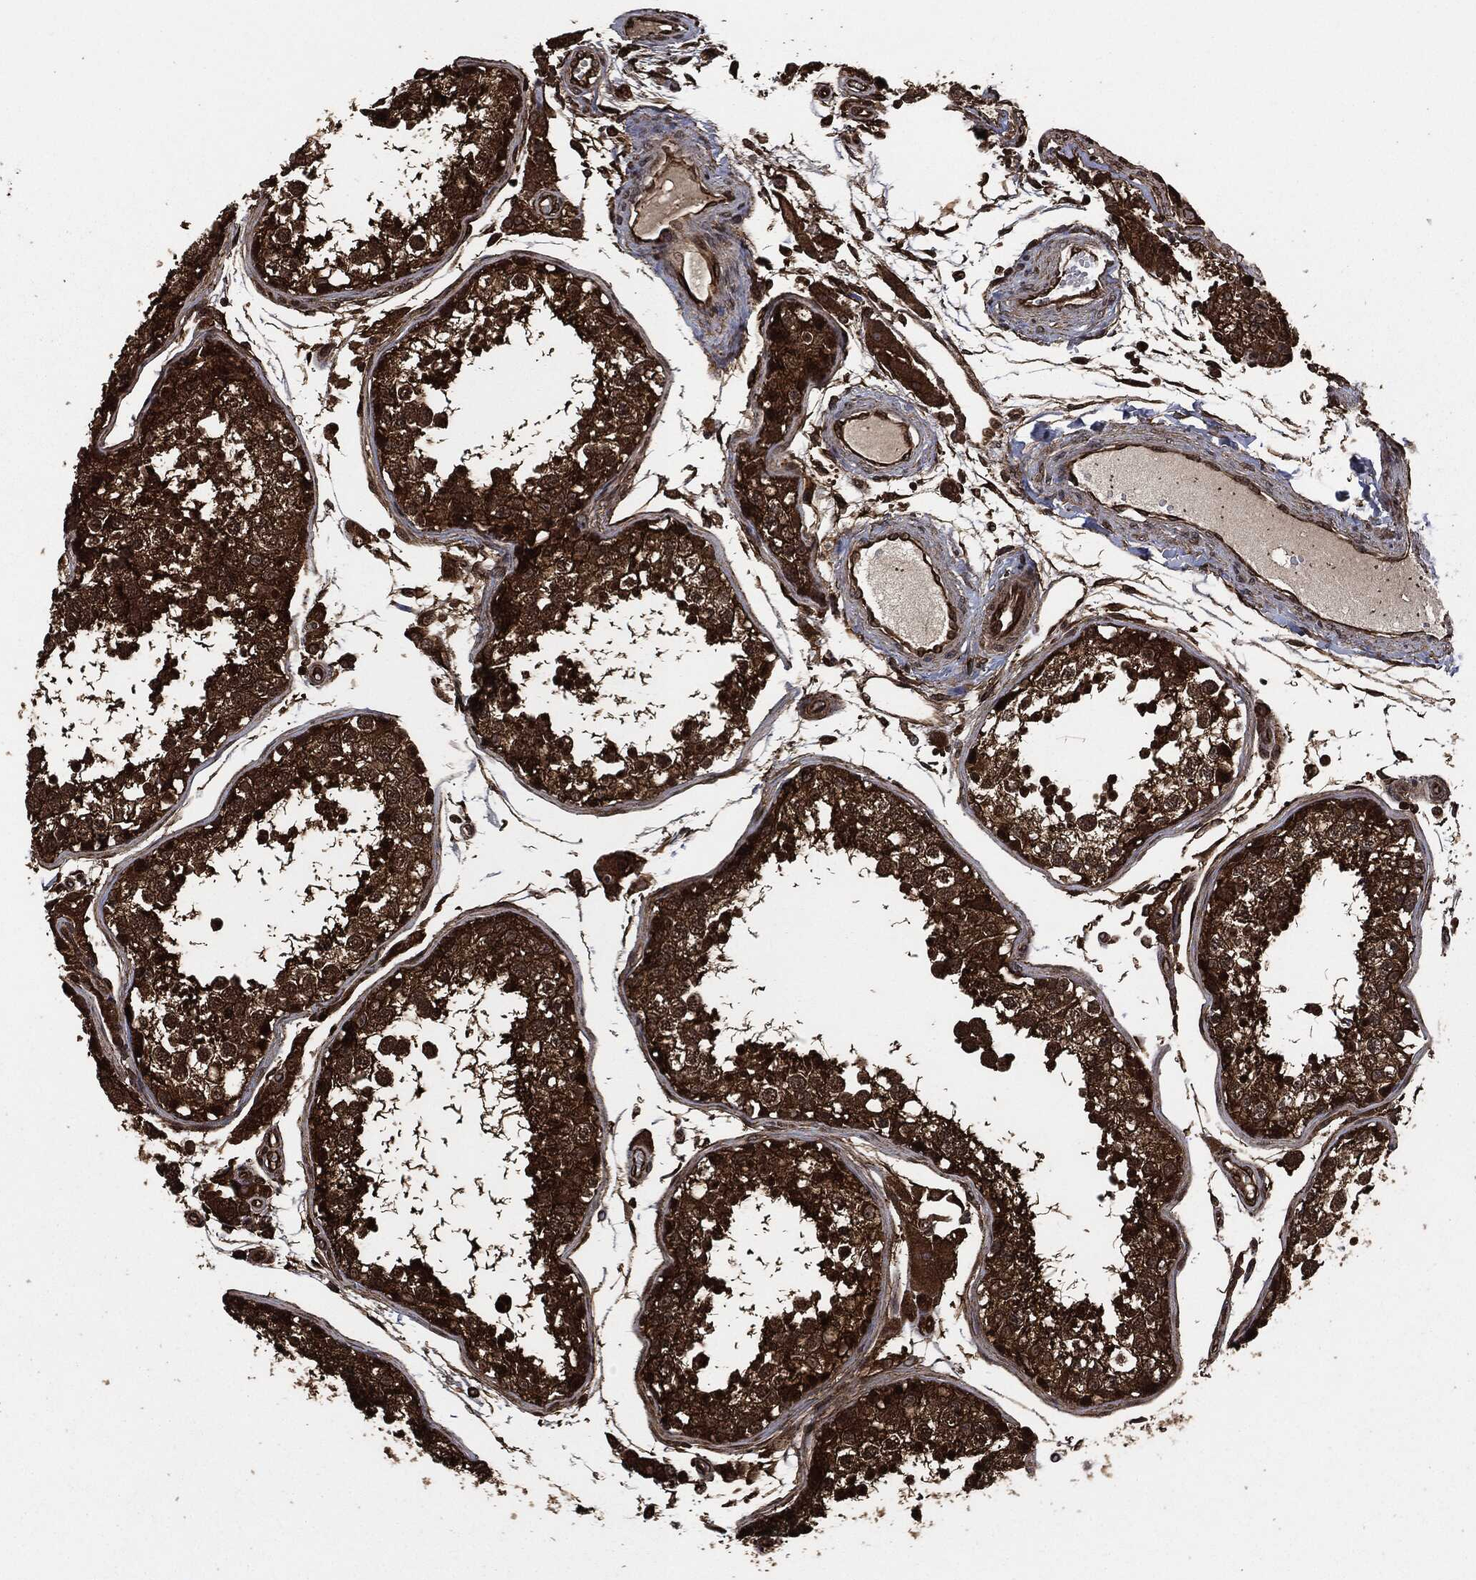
{"staining": {"intensity": "strong", "quantity": ">75%", "location": "cytoplasmic/membranous"}, "tissue": "testis", "cell_type": "Cells in seminiferous ducts", "image_type": "normal", "snomed": [{"axis": "morphology", "description": "Normal tissue, NOS"}, {"axis": "topography", "description": "Testis"}], "caption": "IHC staining of normal testis, which reveals high levels of strong cytoplasmic/membranous positivity in approximately >75% of cells in seminiferous ducts indicating strong cytoplasmic/membranous protein positivity. The staining was performed using DAB (3,3'-diaminobenzidine) (brown) for protein detection and nuclei were counterstained in hematoxylin (blue).", "gene": "HRAS", "patient": {"sex": "male", "age": 29}}